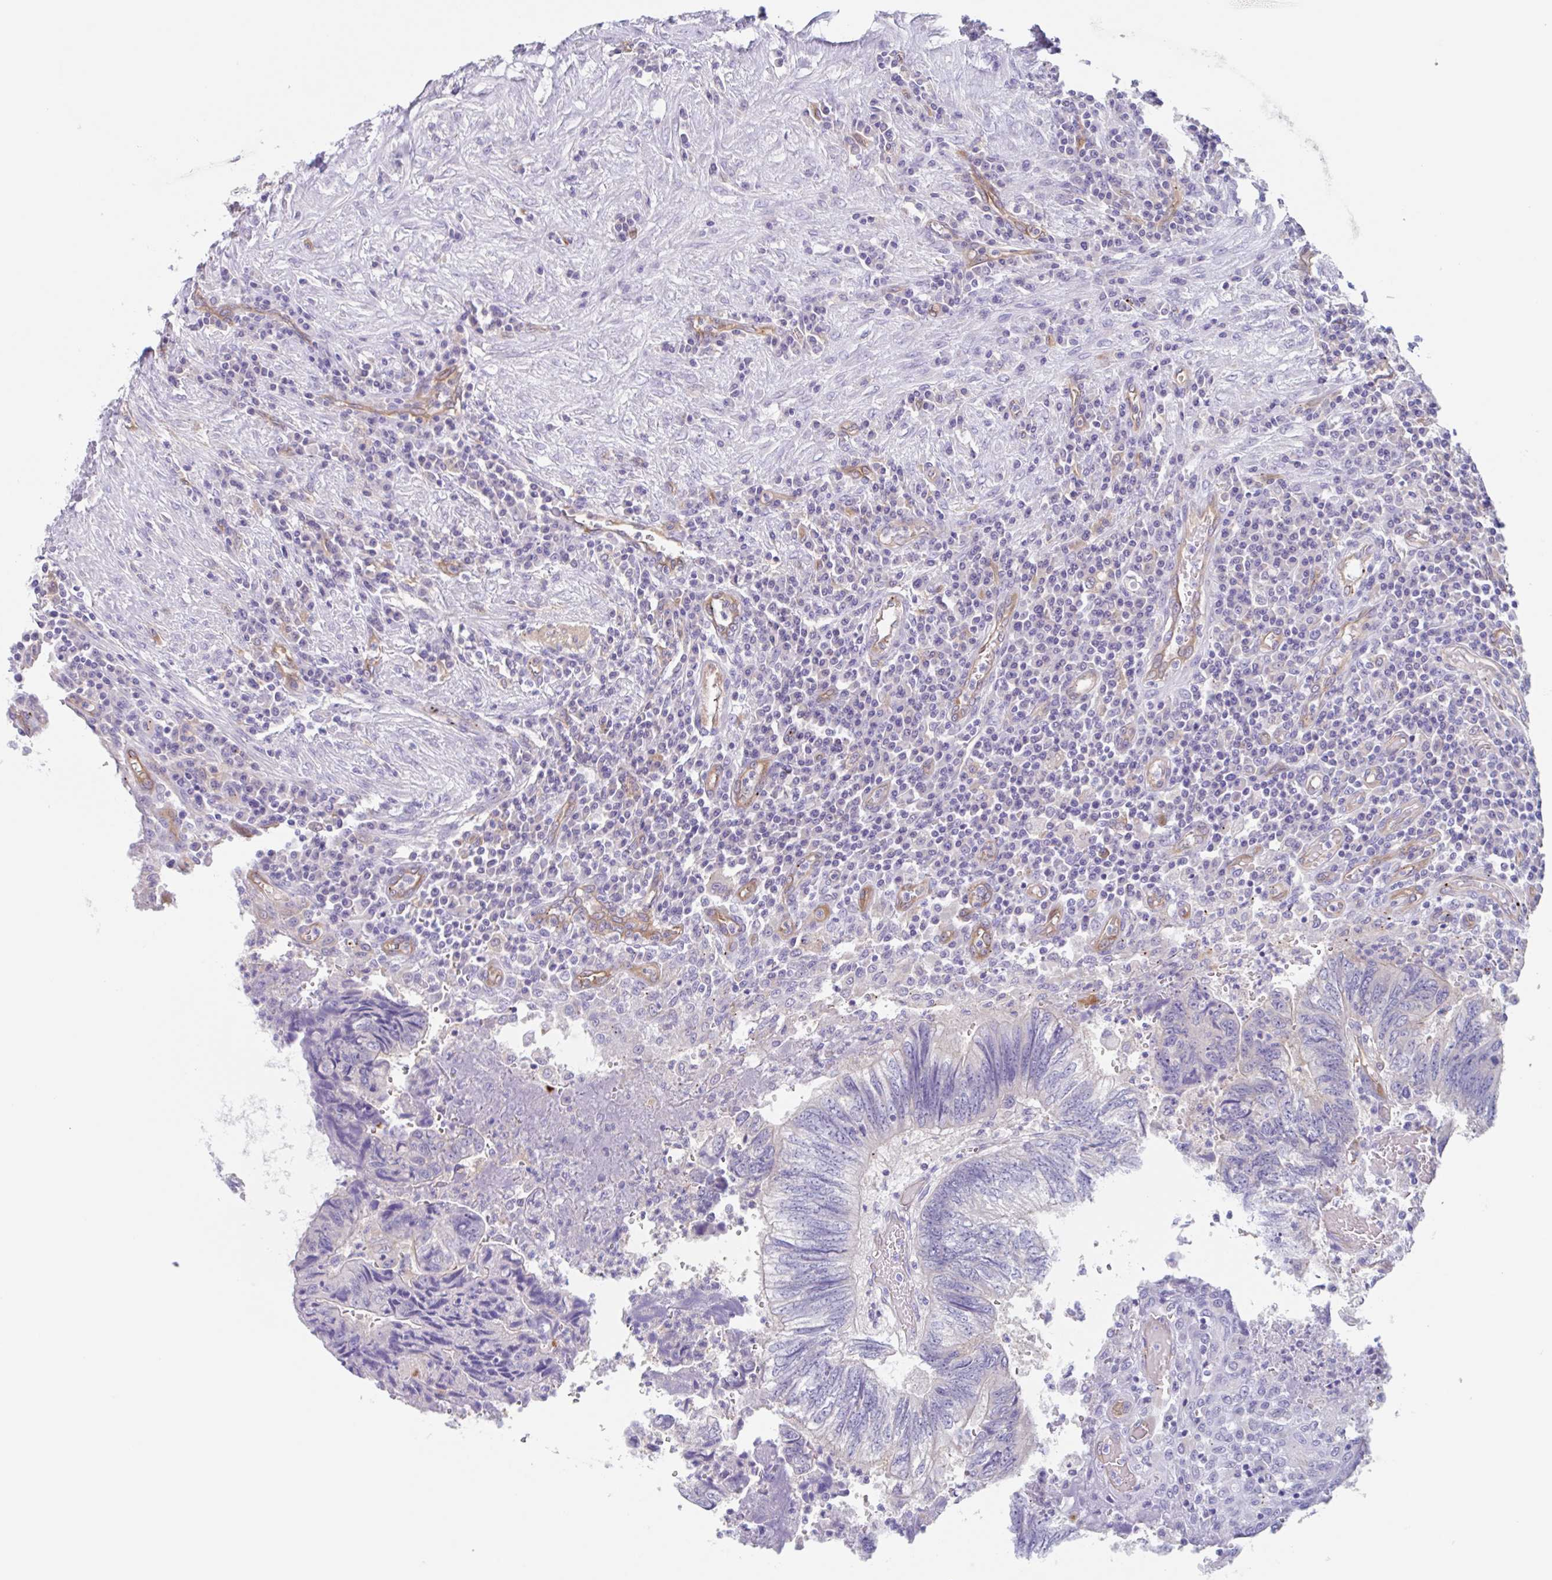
{"staining": {"intensity": "negative", "quantity": "none", "location": "none"}, "tissue": "colorectal cancer", "cell_type": "Tumor cells", "image_type": "cancer", "snomed": [{"axis": "morphology", "description": "Adenocarcinoma, NOS"}, {"axis": "topography", "description": "Colon"}], "caption": "Adenocarcinoma (colorectal) was stained to show a protein in brown. There is no significant positivity in tumor cells.", "gene": "EHD4", "patient": {"sex": "male", "age": 86}}